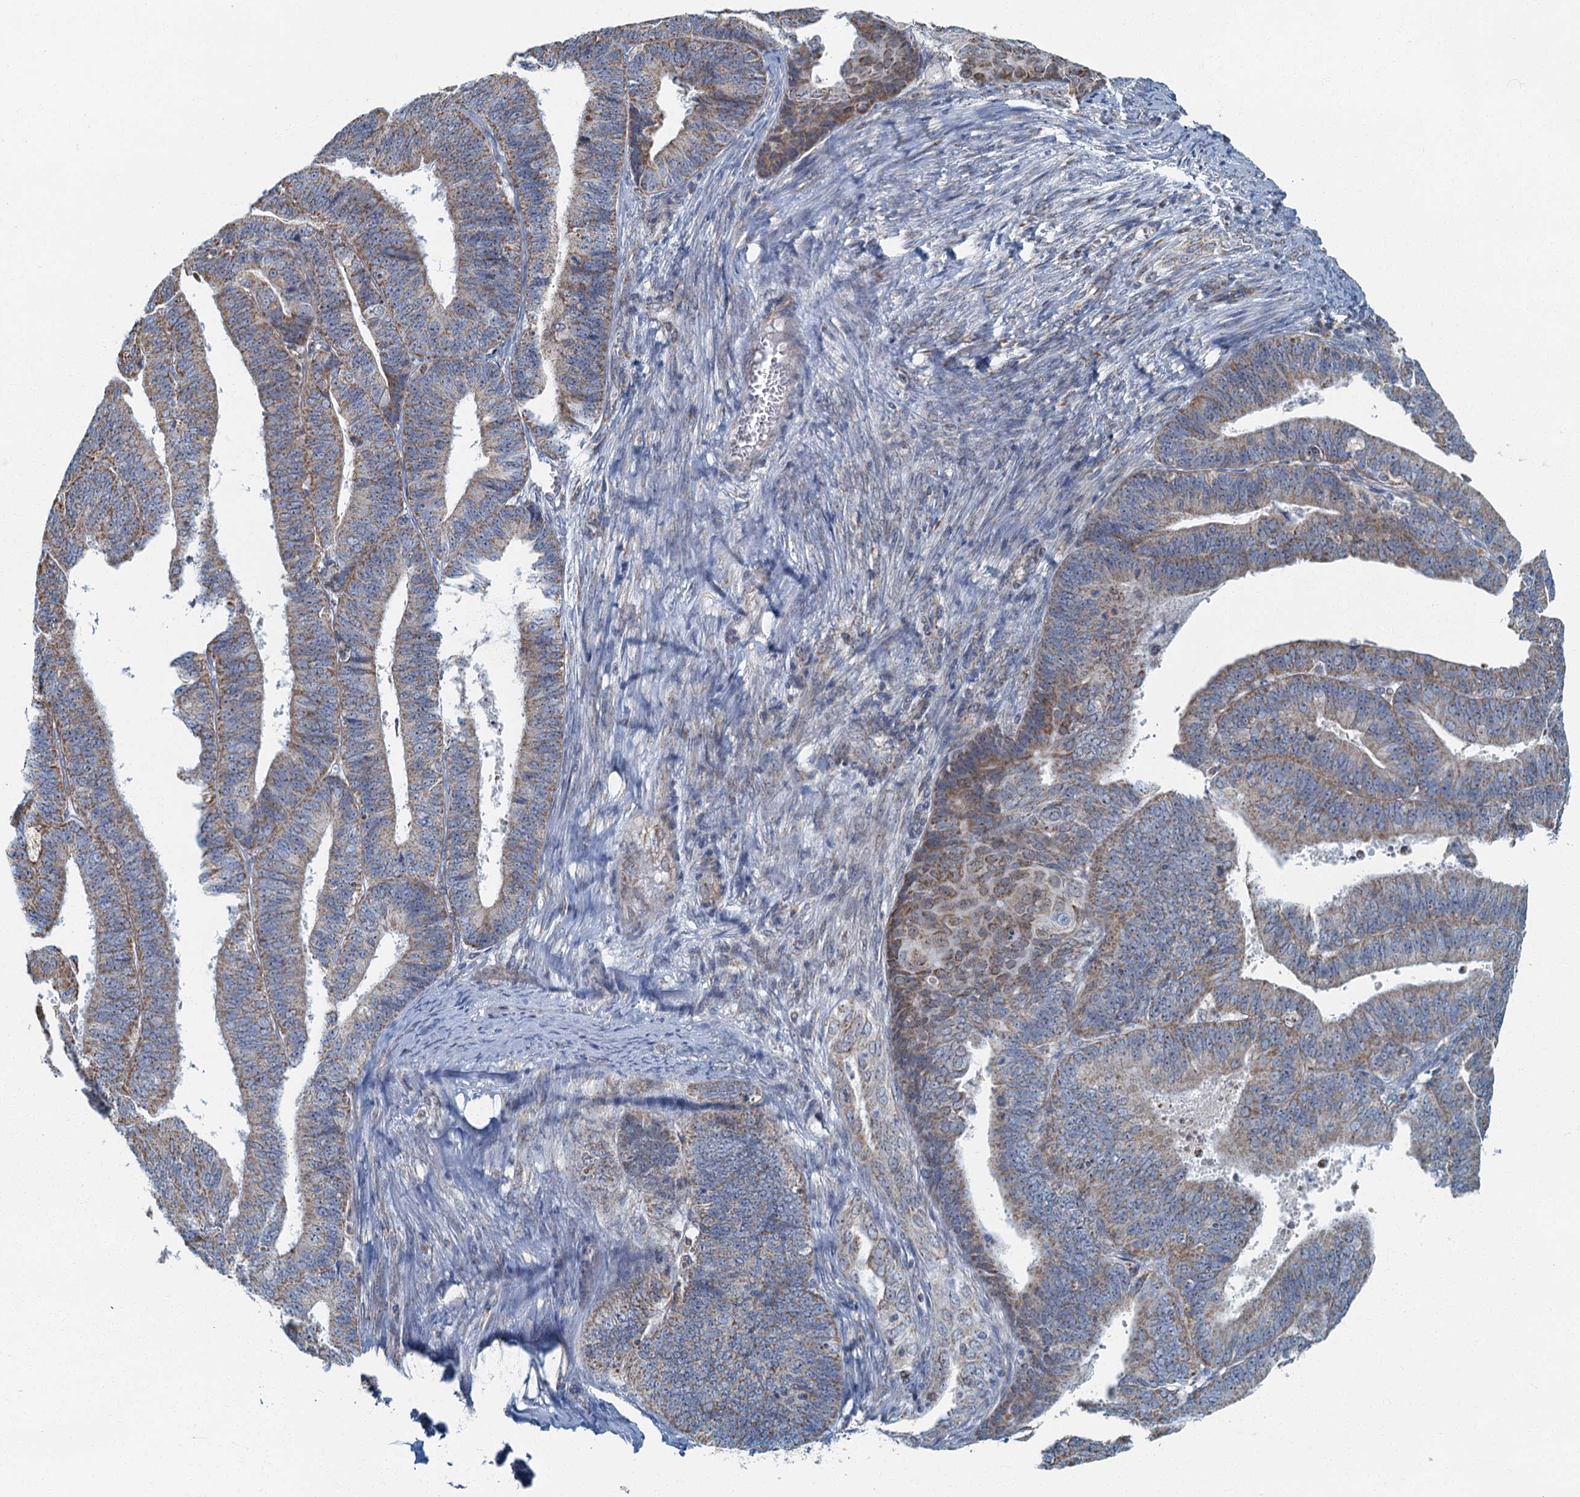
{"staining": {"intensity": "weak", "quantity": ">75%", "location": "cytoplasmic/membranous"}, "tissue": "endometrial cancer", "cell_type": "Tumor cells", "image_type": "cancer", "snomed": [{"axis": "morphology", "description": "Adenocarcinoma, NOS"}, {"axis": "topography", "description": "Endometrium"}], "caption": "Weak cytoplasmic/membranous positivity for a protein is seen in about >75% of tumor cells of endometrial adenocarcinoma using immunohistochemistry (IHC).", "gene": "RAD9B", "patient": {"sex": "female", "age": 73}}